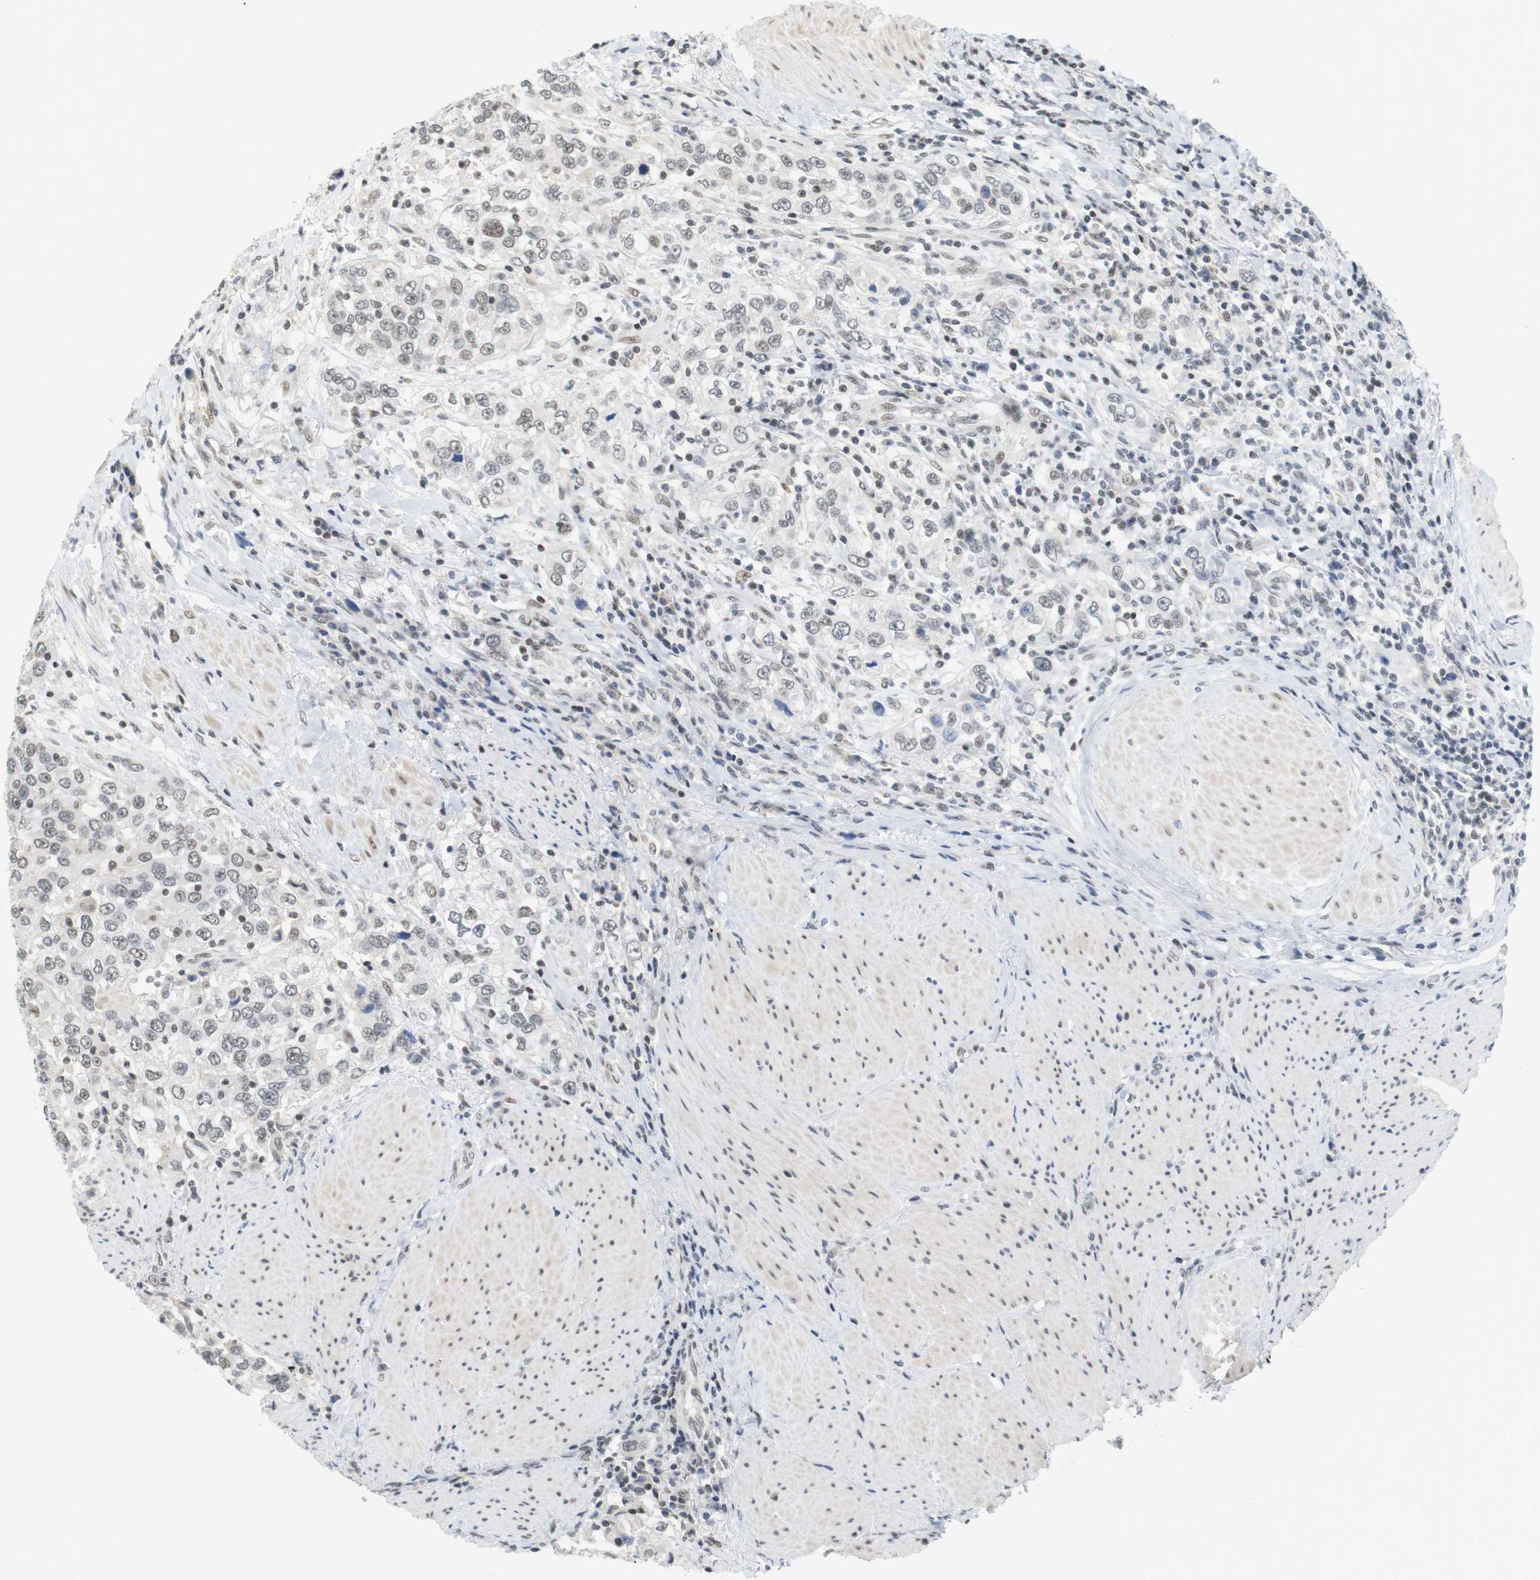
{"staining": {"intensity": "weak", "quantity": "<25%", "location": "nuclear"}, "tissue": "urothelial cancer", "cell_type": "Tumor cells", "image_type": "cancer", "snomed": [{"axis": "morphology", "description": "Urothelial carcinoma, High grade"}, {"axis": "topography", "description": "Urinary bladder"}], "caption": "The immunohistochemistry (IHC) histopathology image has no significant staining in tumor cells of urothelial cancer tissue.", "gene": "BRD4", "patient": {"sex": "female", "age": 80}}